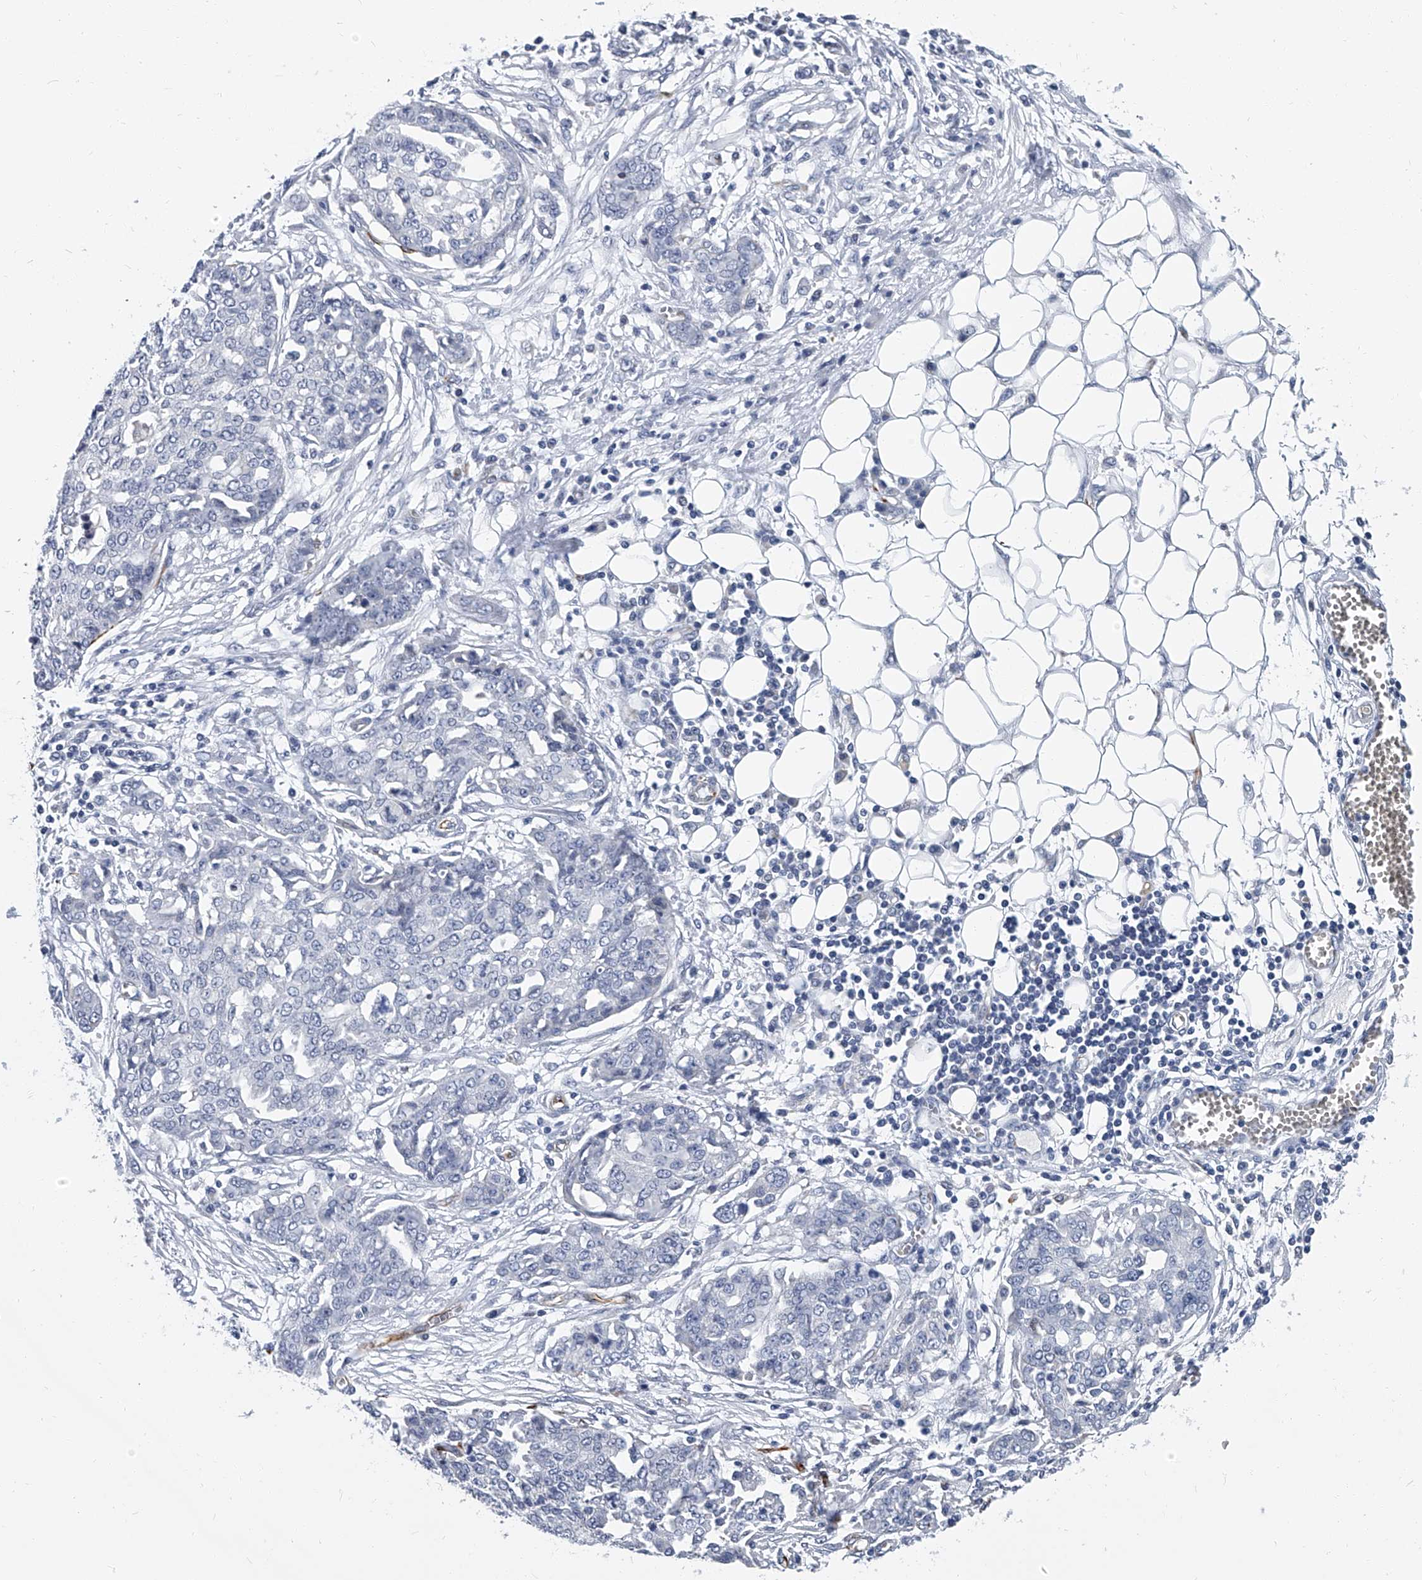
{"staining": {"intensity": "negative", "quantity": "none", "location": "none"}, "tissue": "ovarian cancer", "cell_type": "Tumor cells", "image_type": "cancer", "snomed": [{"axis": "morphology", "description": "Cystadenocarcinoma, serous, NOS"}, {"axis": "topography", "description": "Soft tissue"}, {"axis": "topography", "description": "Ovary"}], "caption": "Tumor cells are negative for protein expression in human ovarian serous cystadenocarcinoma.", "gene": "KIRREL1", "patient": {"sex": "female", "age": 57}}